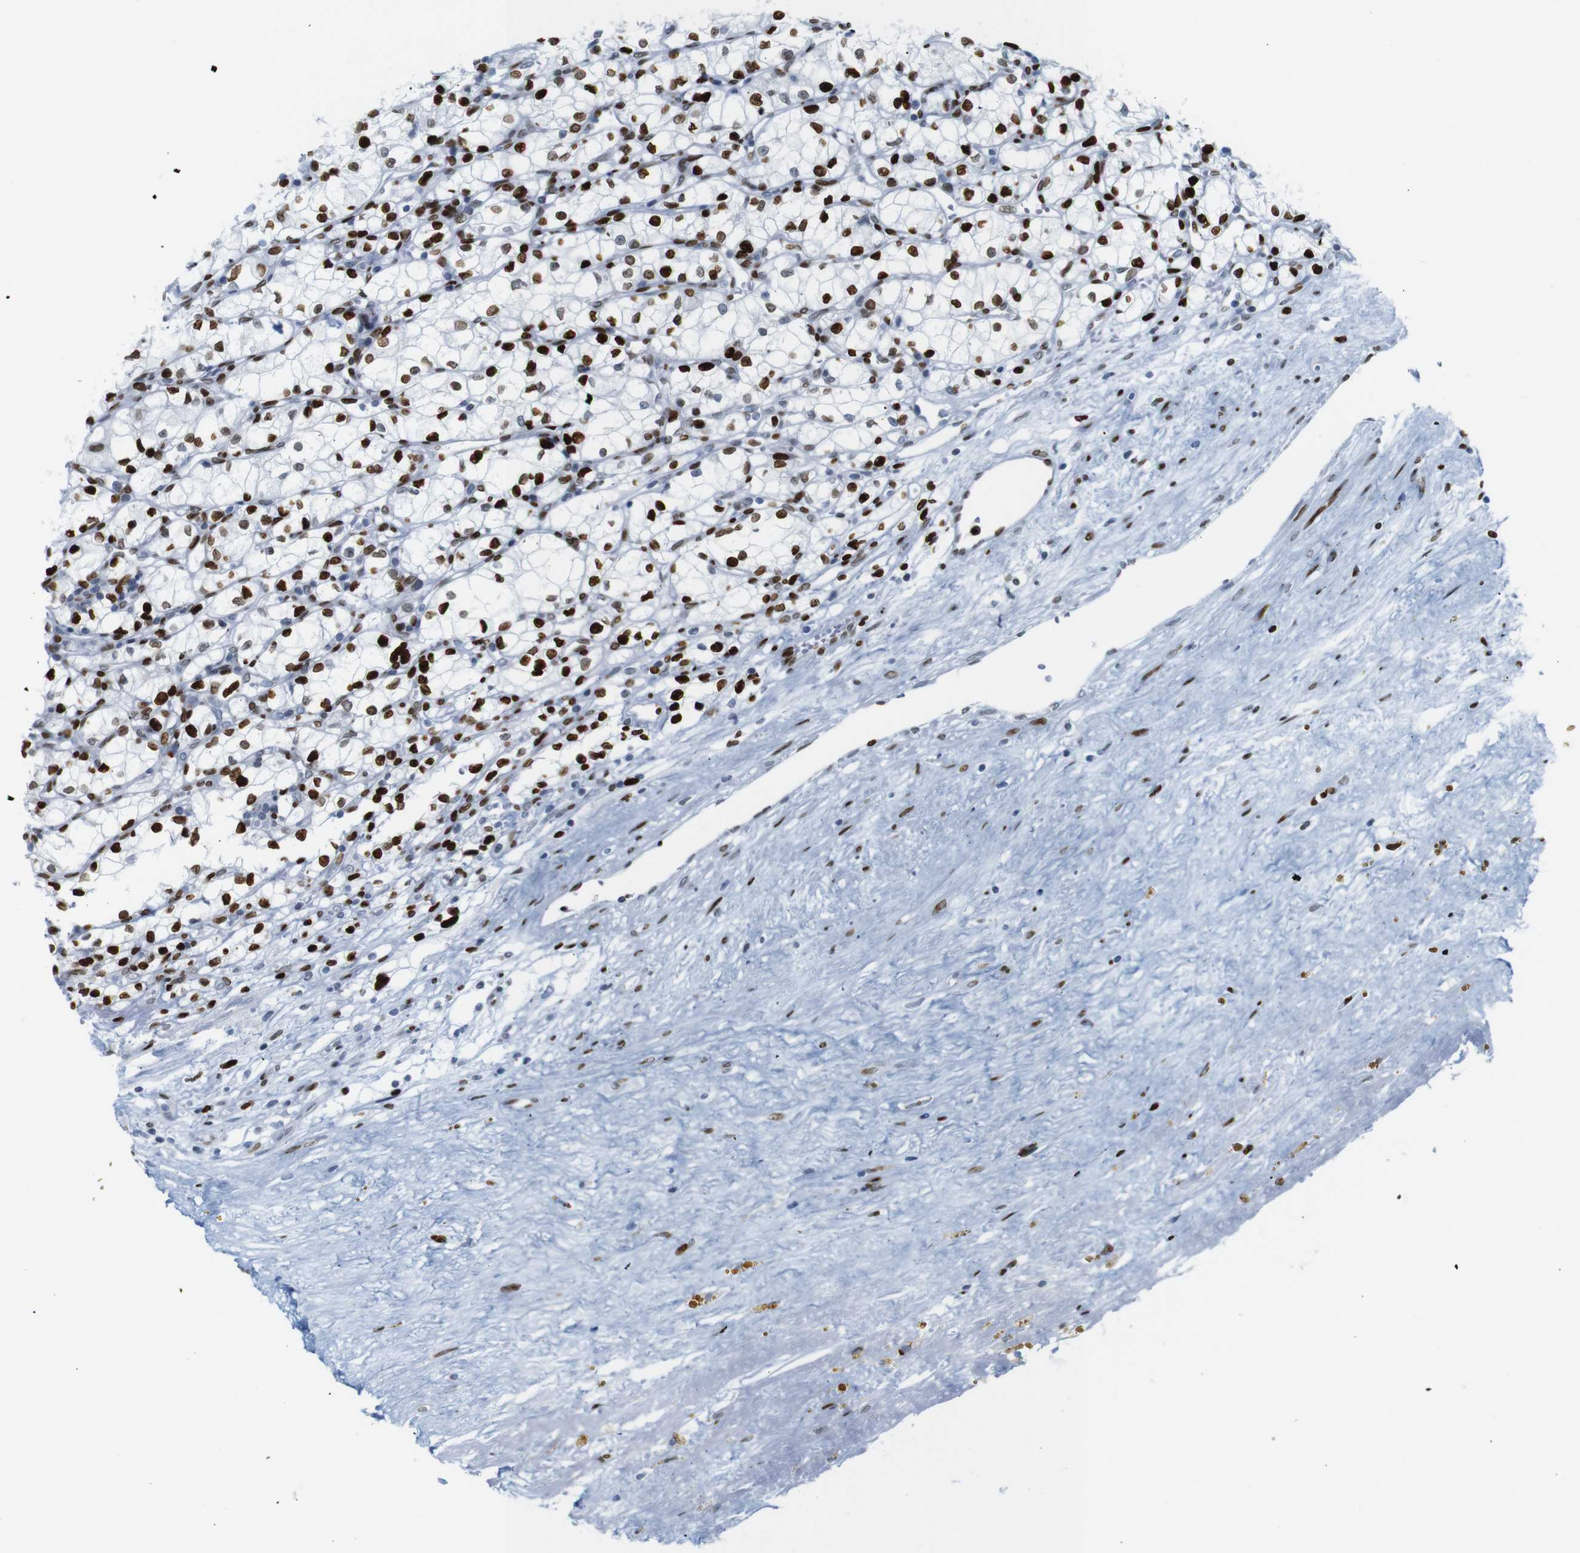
{"staining": {"intensity": "strong", "quantity": ">75%", "location": "nuclear"}, "tissue": "renal cancer", "cell_type": "Tumor cells", "image_type": "cancer", "snomed": [{"axis": "morphology", "description": "Normal tissue, NOS"}, {"axis": "morphology", "description": "Adenocarcinoma, NOS"}, {"axis": "topography", "description": "Kidney"}], "caption": "The immunohistochemical stain labels strong nuclear expression in tumor cells of renal adenocarcinoma tissue. (Brightfield microscopy of DAB IHC at high magnification).", "gene": "NPIPB15", "patient": {"sex": "male", "age": 59}}